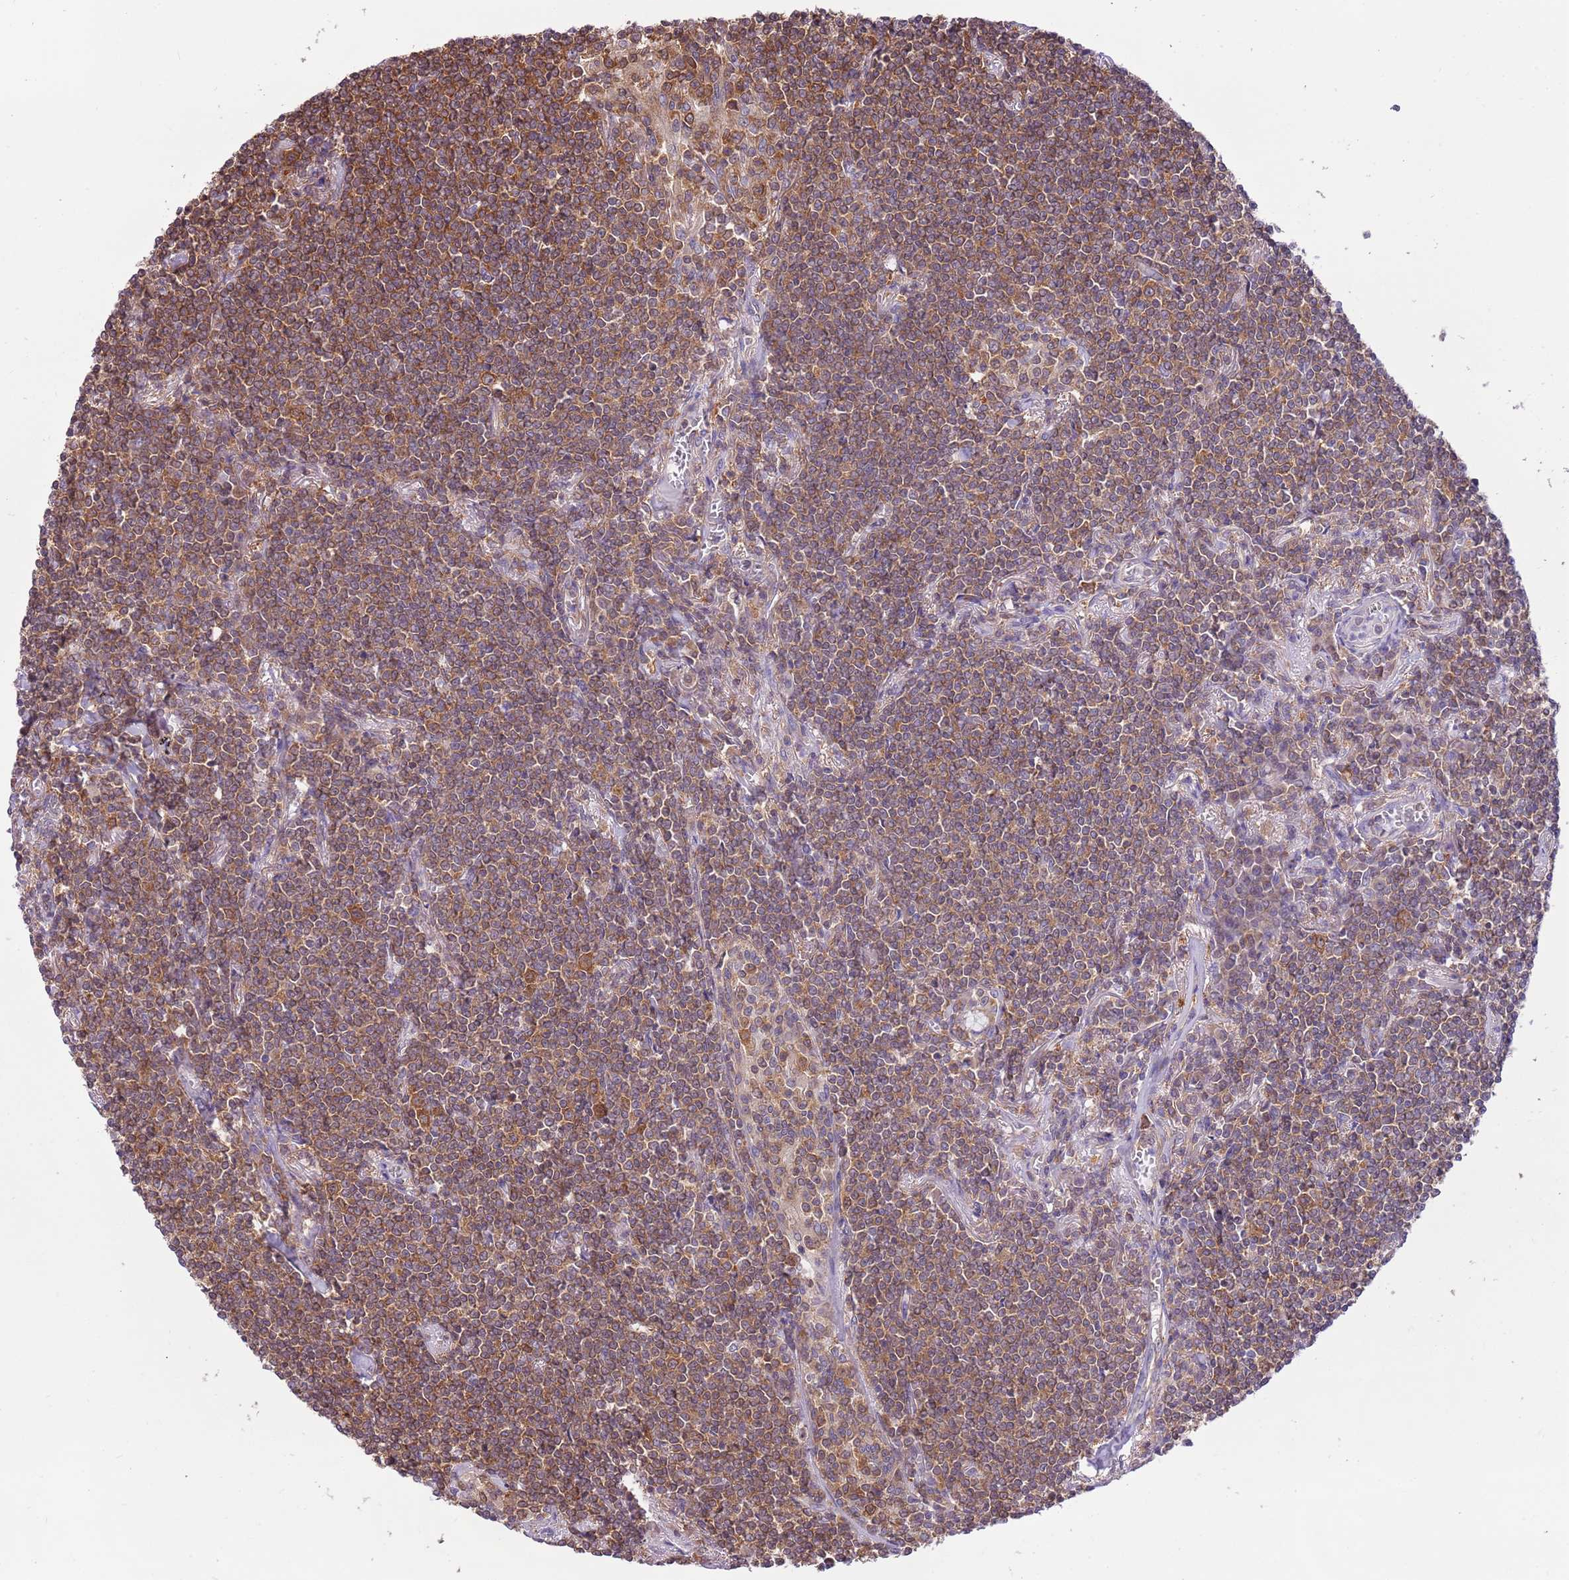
{"staining": {"intensity": "moderate", "quantity": ">75%", "location": "cytoplasmic/membranous"}, "tissue": "lymphoma", "cell_type": "Tumor cells", "image_type": "cancer", "snomed": [{"axis": "morphology", "description": "Malignant lymphoma, non-Hodgkin's type, Low grade"}, {"axis": "topography", "description": "Lung"}], "caption": "DAB (3,3'-diaminobenzidine) immunohistochemical staining of malignant lymphoma, non-Hodgkin's type (low-grade) shows moderate cytoplasmic/membranous protein staining in approximately >75% of tumor cells.", "gene": "STIP1", "patient": {"sex": "female", "age": 71}}